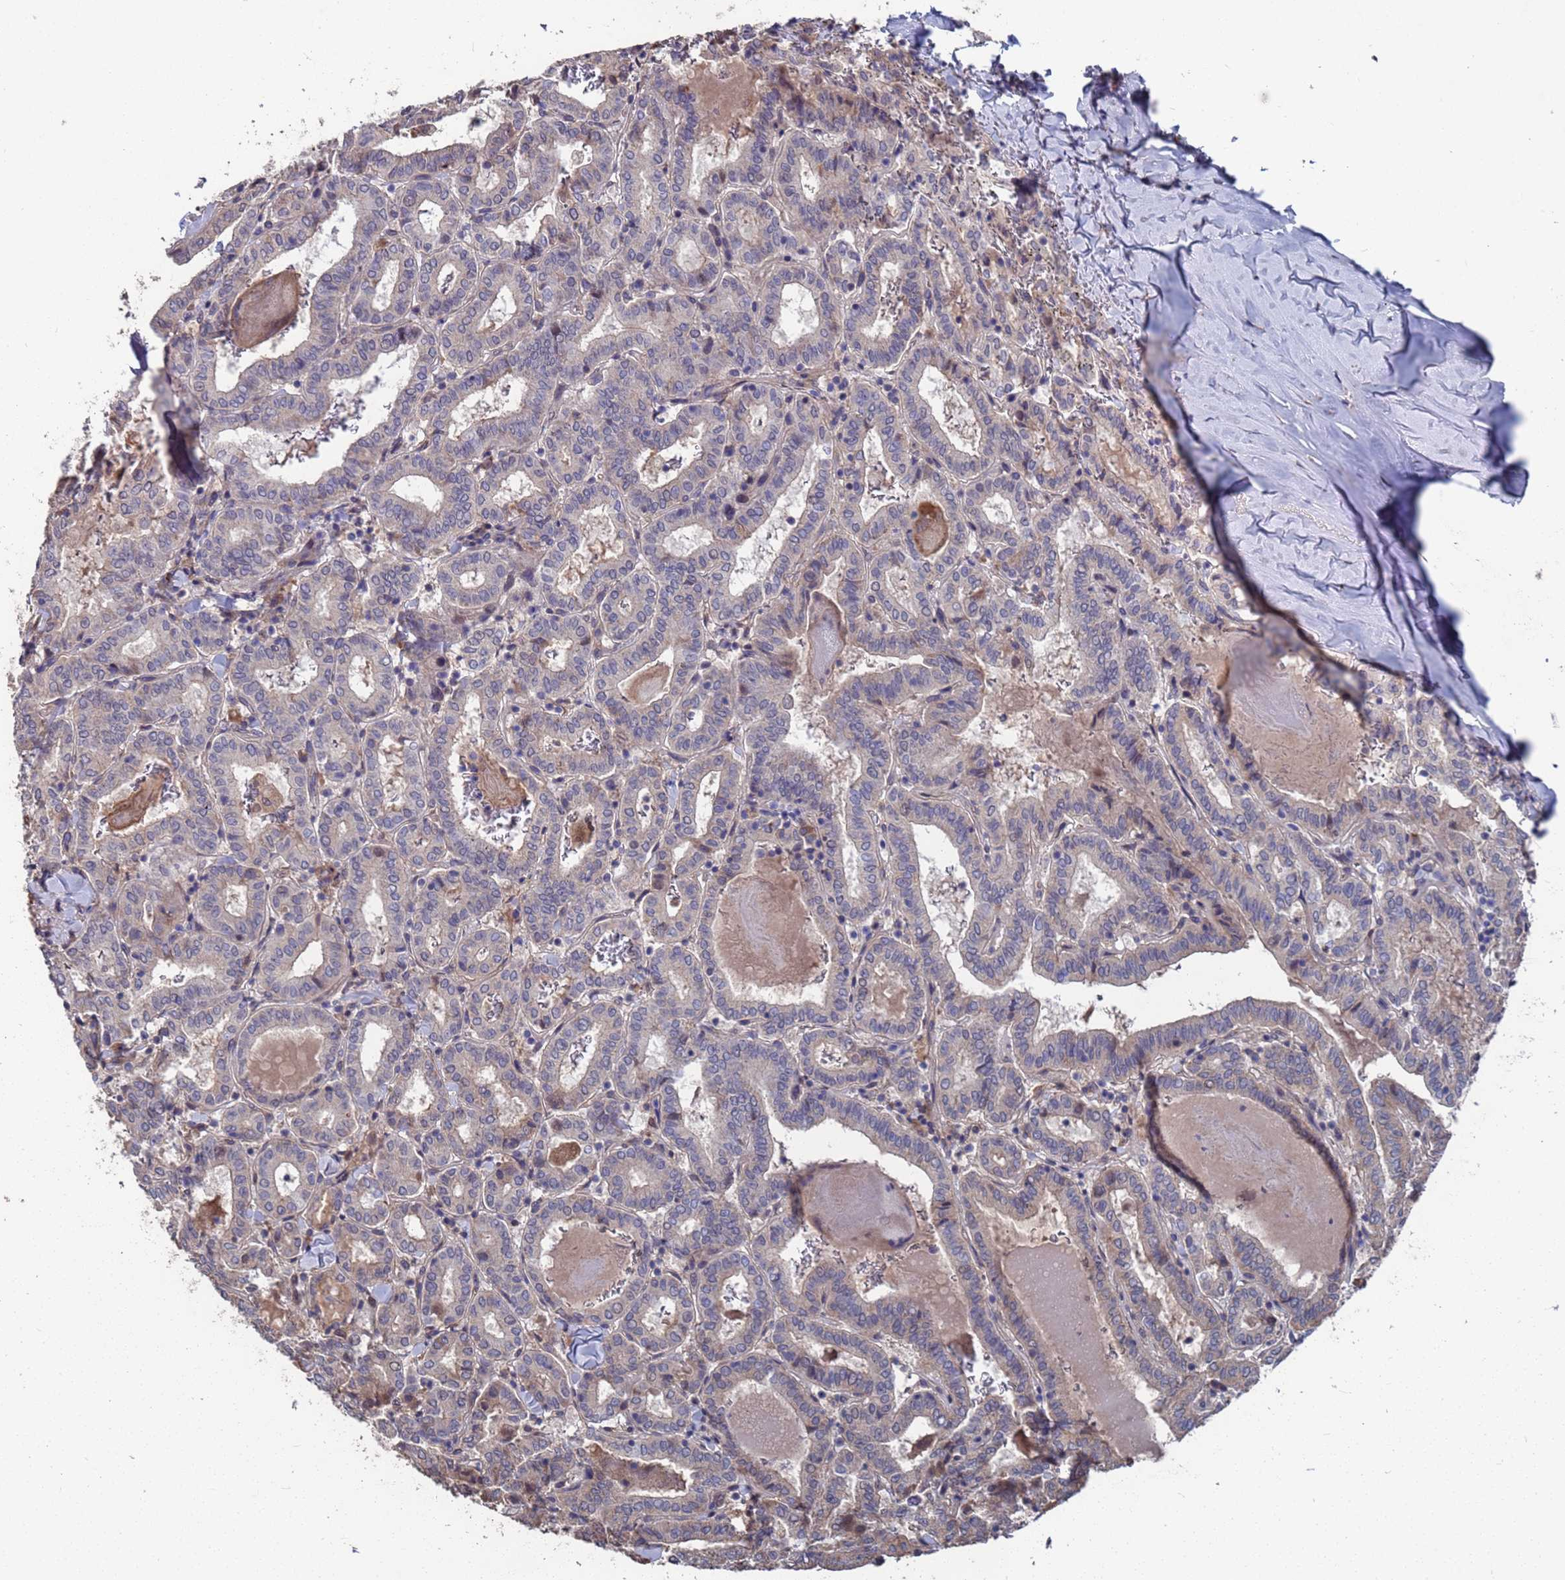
{"staining": {"intensity": "weak", "quantity": "<25%", "location": "cytoplasmic/membranous"}, "tissue": "thyroid cancer", "cell_type": "Tumor cells", "image_type": "cancer", "snomed": [{"axis": "morphology", "description": "Papillary adenocarcinoma, NOS"}, {"axis": "topography", "description": "Thyroid gland"}], "caption": "Immunohistochemical staining of thyroid papillary adenocarcinoma displays no significant positivity in tumor cells.", "gene": "CFAP119", "patient": {"sex": "female", "age": 72}}